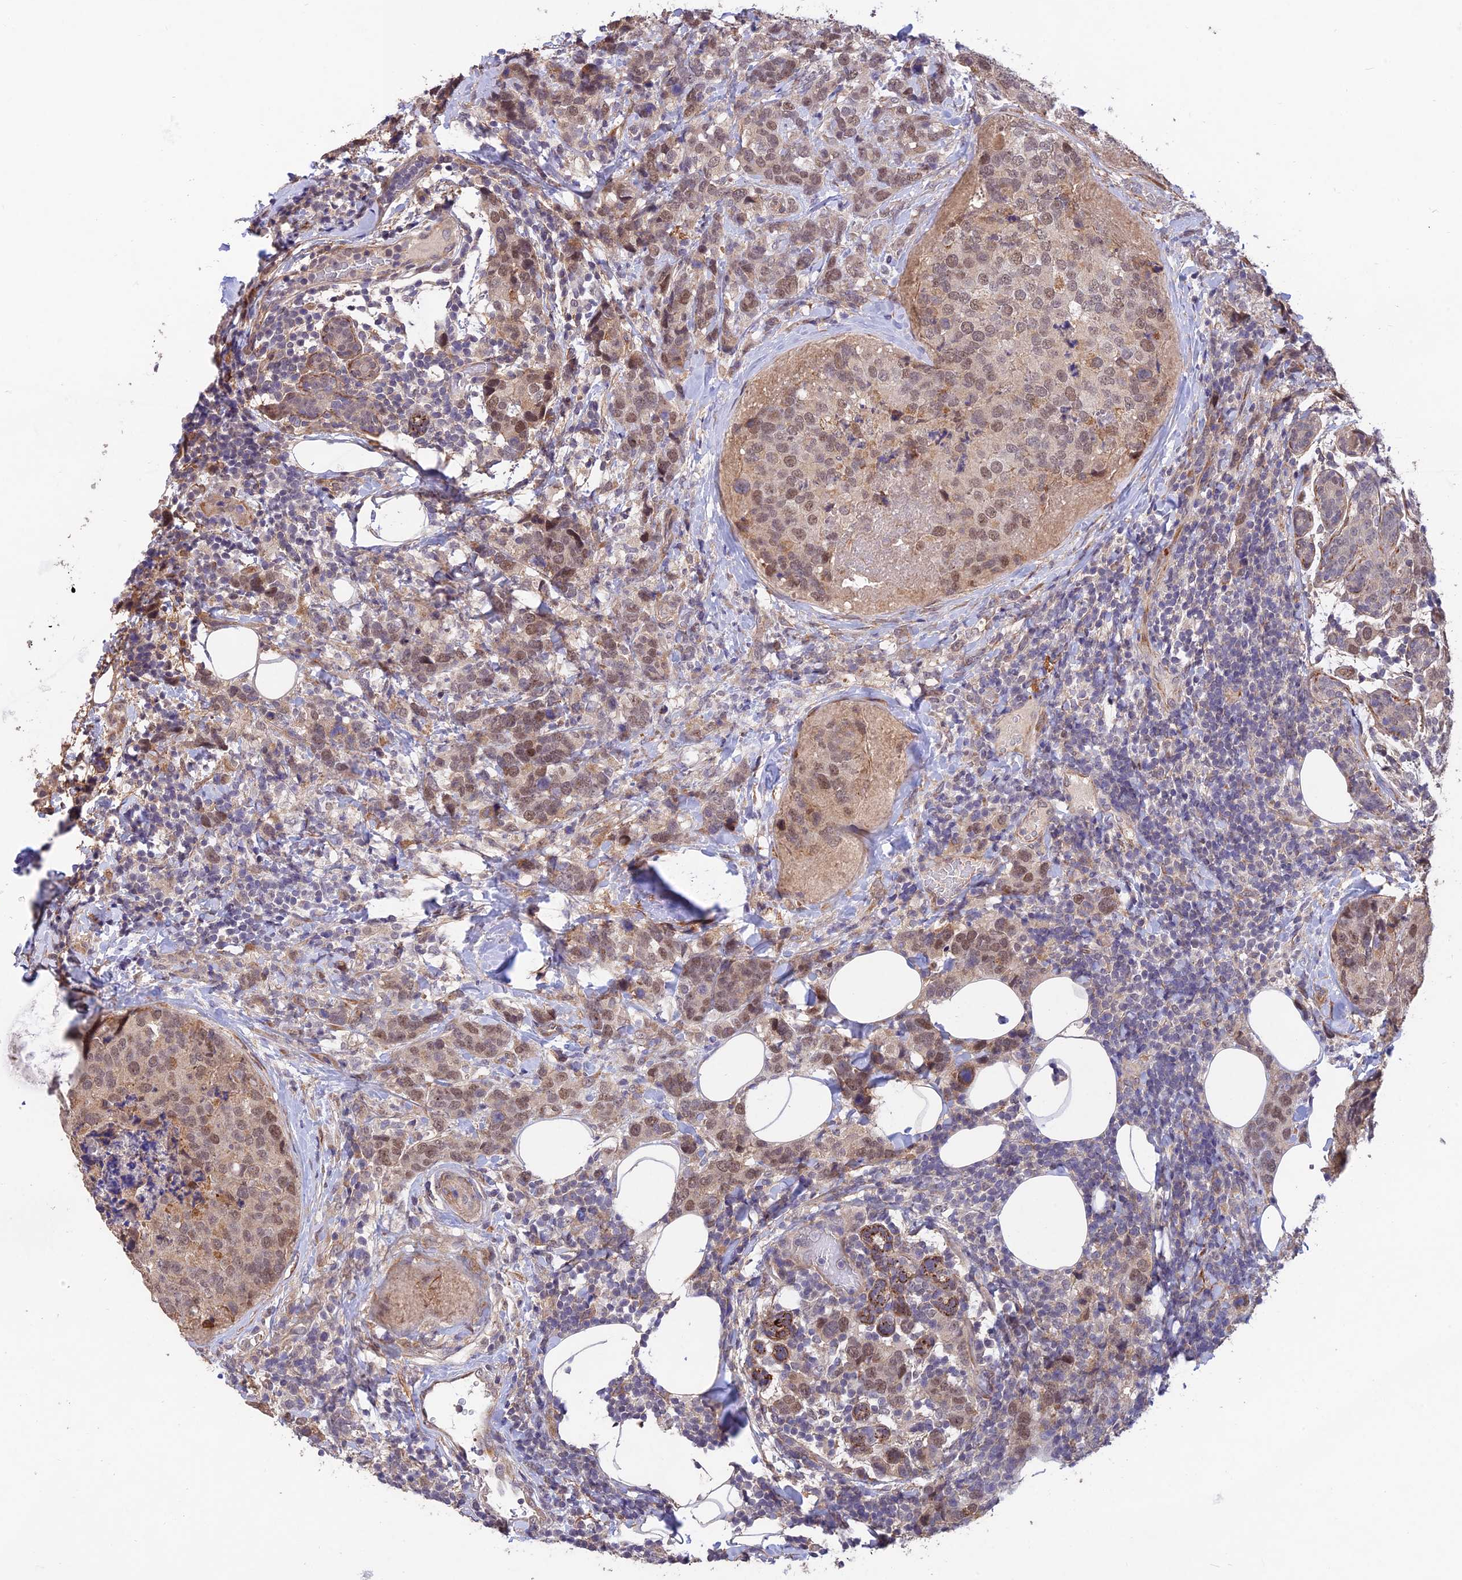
{"staining": {"intensity": "weak", "quantity": ">75%", "location": "nuclear"}, "tissue": "breast cancer", "cell_type": "Tumor cells", "image_type": "cancer", "snomed": [{"axis": "morphology", "description": "Lobular carcinoma"}, {"axis": "topography", "description": "Breast"}], "caption": "Lobular carcinoma (breast) stained for a protein demonstrates weak nuclear positivity in tumor cells.", "gene": "PAGR1", "patient": {"sex": "female", "age": 59}}